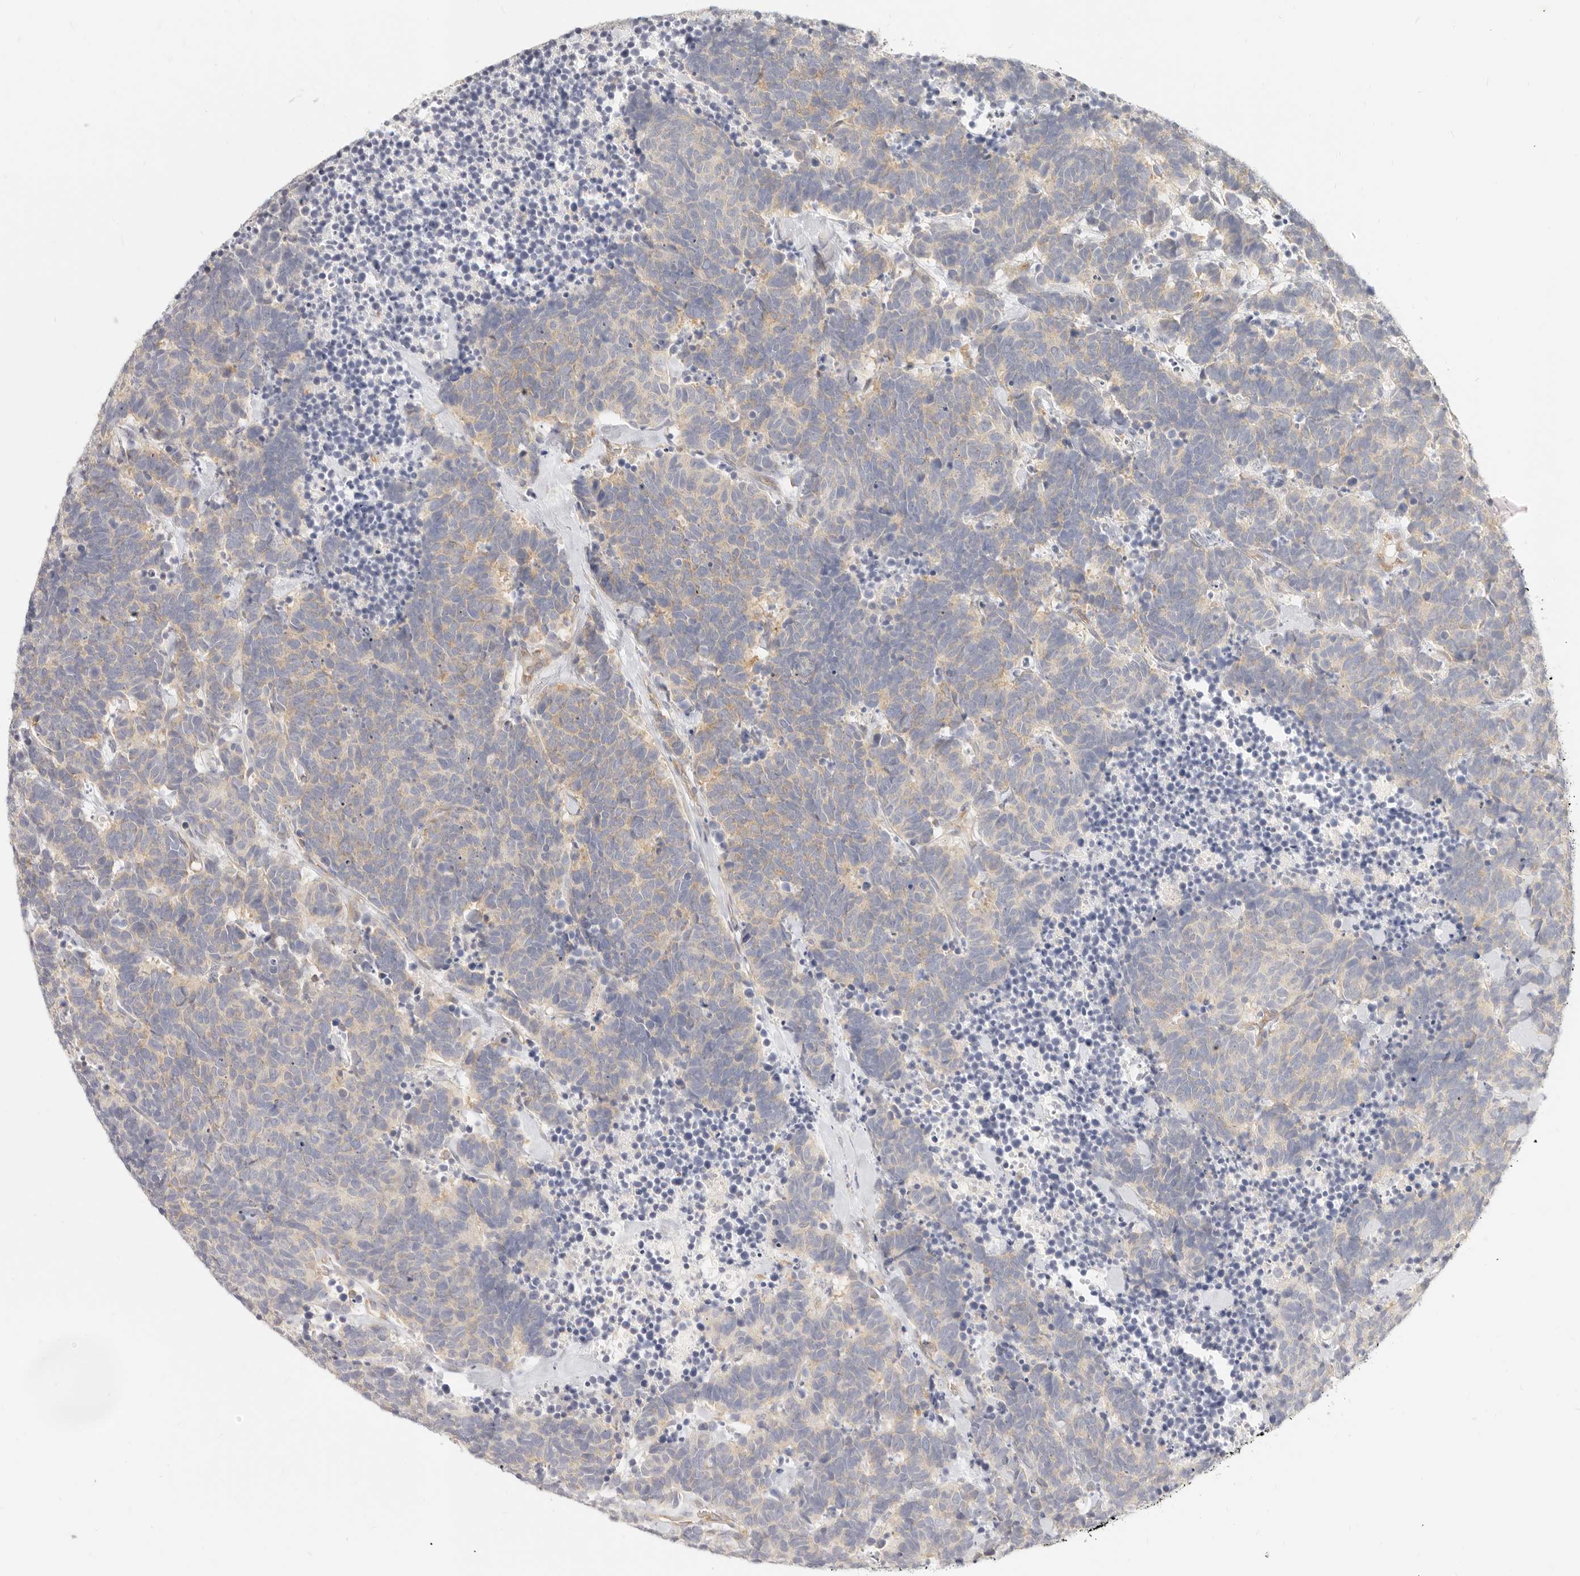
{"staining": {"intensity": "weak", "quantity": "<25%", "location": "cytoplasmic/membranous"}, "tissue": "carcinoid", "cell_type": "Tumor cells", "image_type": "cancer", "snomed": [{"axis": "morphology", "description": "Carcinoma, NOS"}, {"axis": "morphology", "description": "Carcinoid, malignant, NOS"}, {"axis": "topography", "description": "Urinary bladder"}], "caption": "Immunohistochemistry (IHC) photomicrograph of neoplastic tissue: human carcinoid stained with DAB (3,3'-diaminobenzidine) demonstrates no significant protein staining in tumor cells.", "gene": "LTB4R2", "patient": {"sex": "male", "age": 57}}